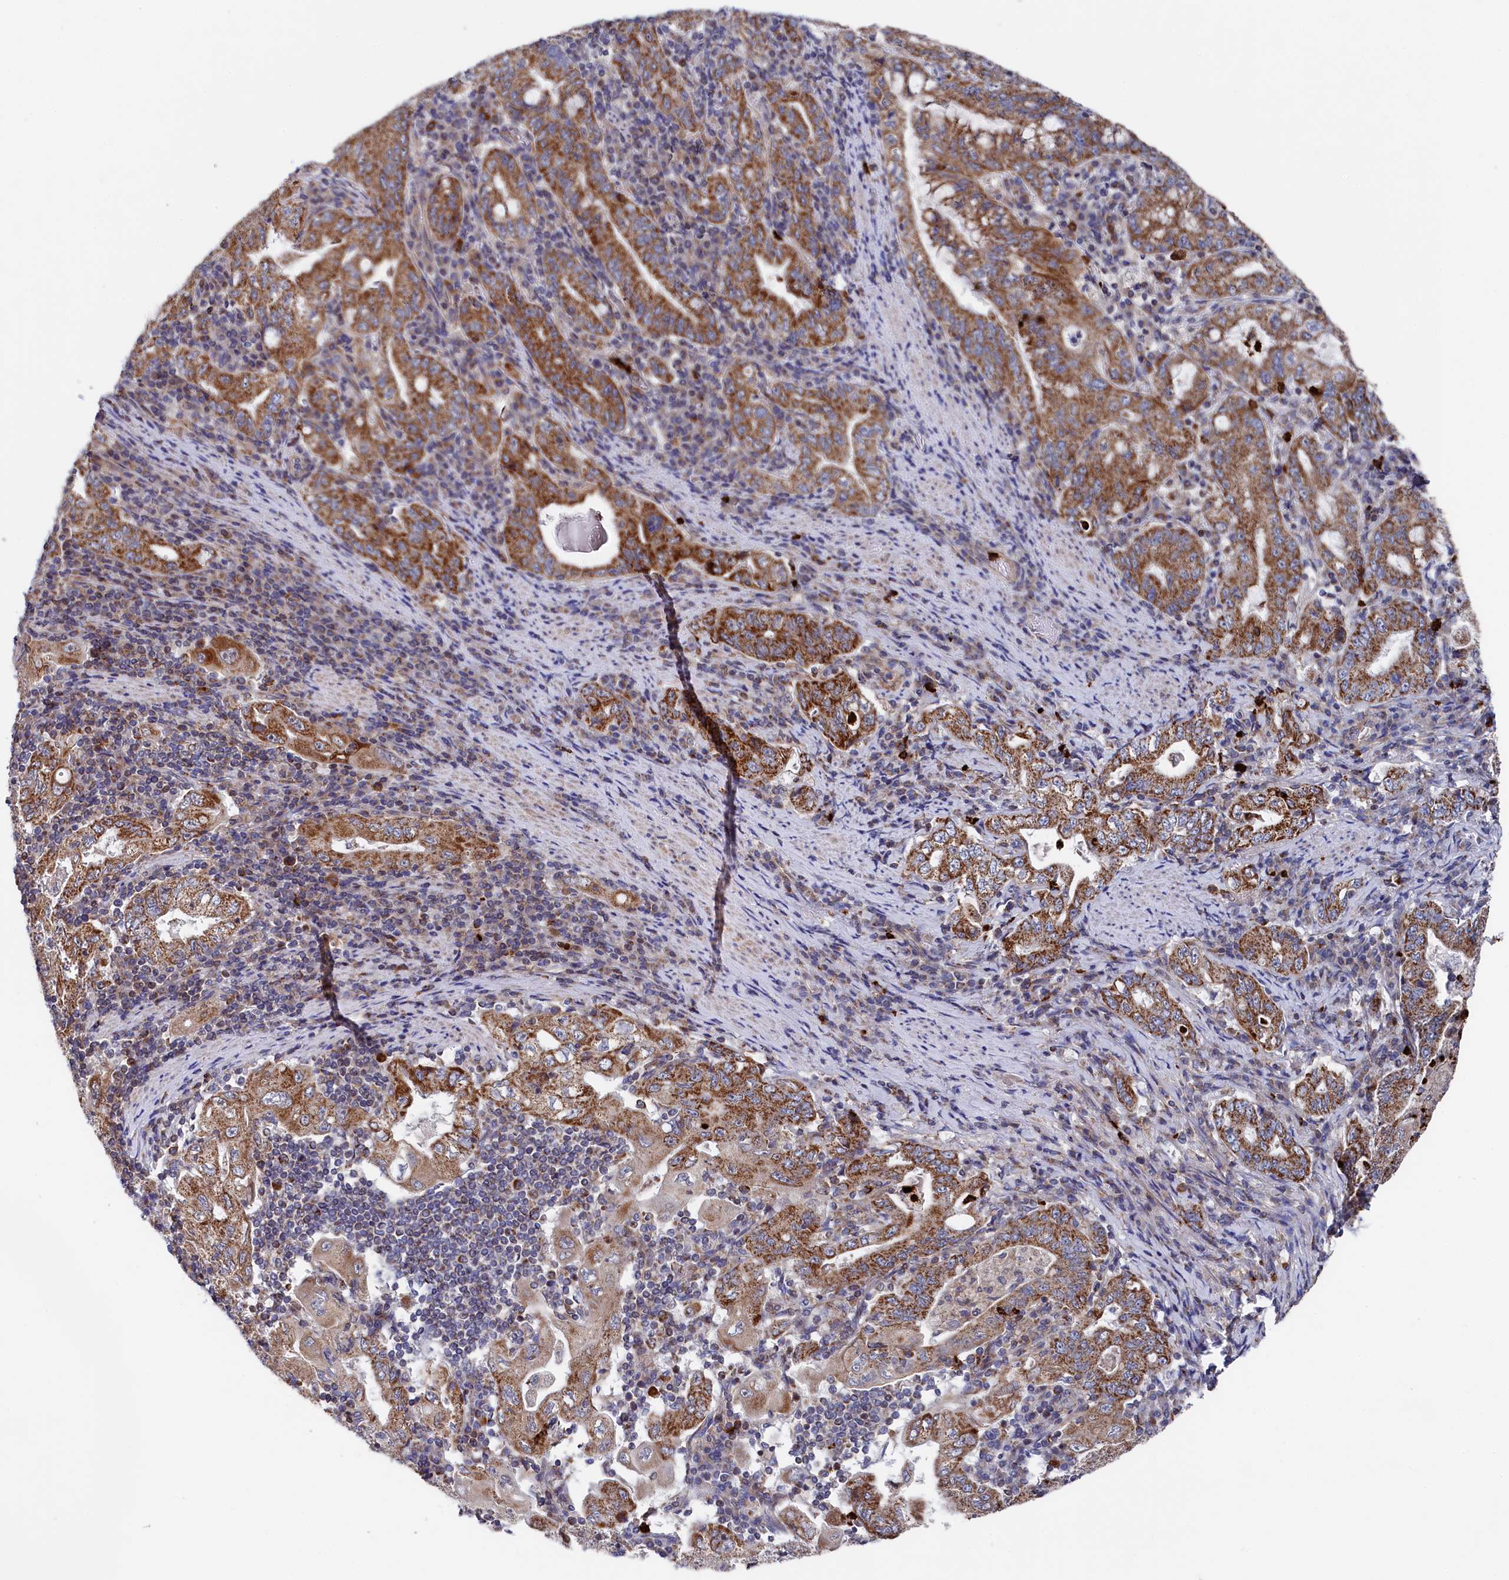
{"staining": {"intensity": "moderate", "quantity": ">75%", "location": "cytoplasmic/membranous"}, "tissue": "stomach cancer", "cell_type": "Tumor cells", "image_type": "cancer", "snomed": [{"axis": "morphology", "description": "Normal tissue, NOS"}, {"axis": "morphology", "description": "Adenocarcinoma, NOS"}, {"axis": "topography", "description": "Esophagus"}, {"axis": "topography", "description": "Stomach, upper"}, {"axis": "topography", "description": "Peripheral nerve tissue"}], "caption": "Human adenocarcinoma (stomach) stained for a protein (brown) exhibits moderate cytoplasmic/membranous positive positivity in about >75% of tumor cells.", "gene": "CHCHD1", "patient": {"sex": "male", "age": 62}}